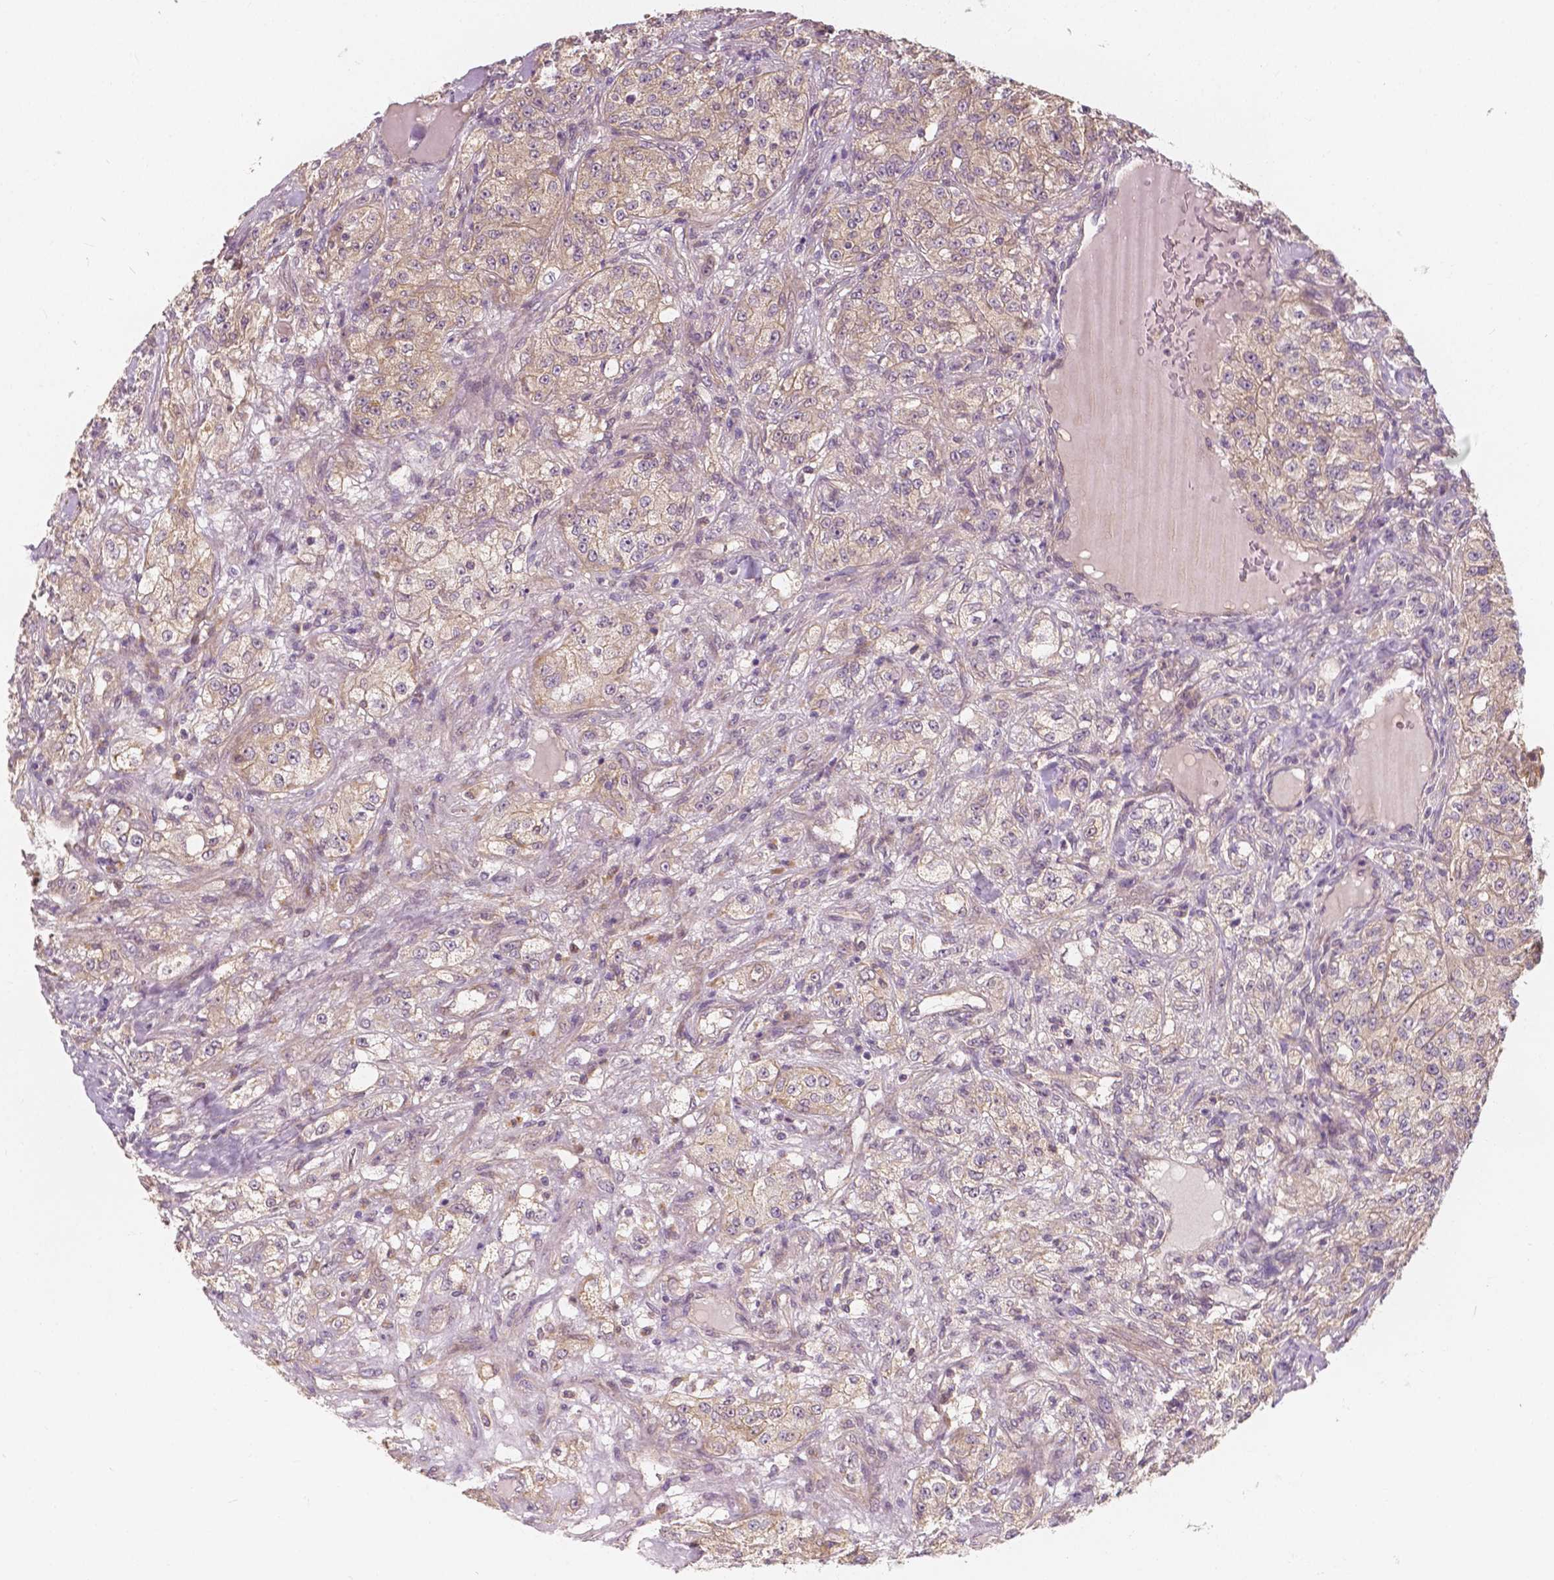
{"staining": {"intensity": "weak", "quantity": "<25%", "location": "cytoplasmic/membranous"}, "tissue": "renal cancer", "cell_type": "Tumor cells", "image_type": "cancer", "snomed": [{"axis": "morphology", "description": "Adenocarcinoma, NOS"}, {"axis": "topography", "description": "Kidney"}], "caption": "Photomicrograph shows no protein positivity in tumor cells of renal cancer (adenocarcinoma) tissue. (DAB immunohistochemistry (IHC) with hematoxylin counter stain).", "gene": "SNX12", "patient": {"sex": "female", "age": 63}}